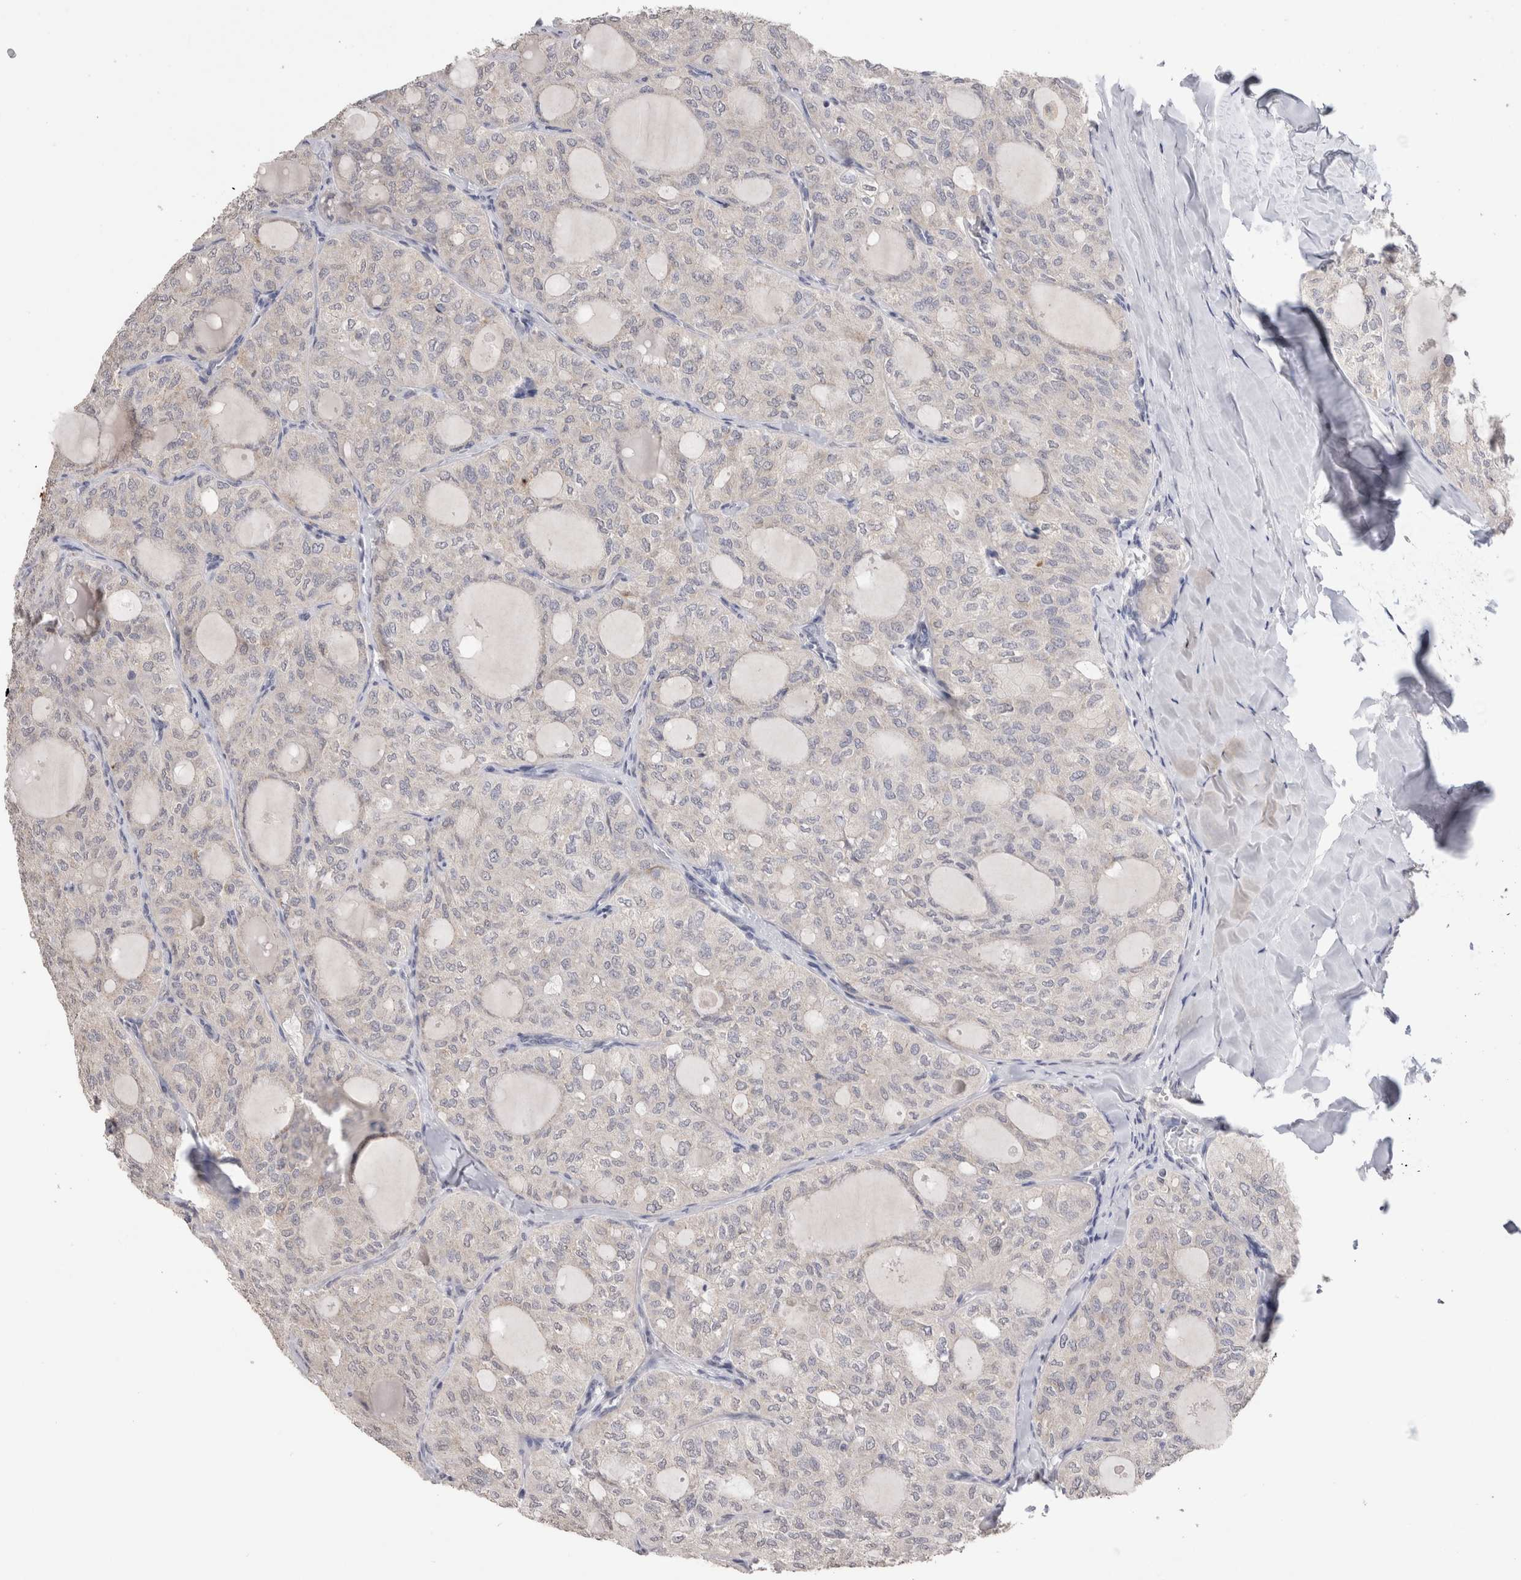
{"staining": {"intensity": "negative", "quantity": "none", "location": "none"}, "tissue": "thyroid cancer", "cell_type": "Tumor cells", "image_type": "cancer", "snomed": [{"axis": "morphology", "description": "Follicular adenoma carcinoma, NOS"}, {"axis": "topography", "description": "Thyroid gland"}], "caption": "IHC photomicrograph of thyroid follicular adenoma carcinoma stained for a protein (brown), which exhibits no expression in tumor cells.", "gene": "CDH6", "patient": {"sex": "male", "age": 75}}